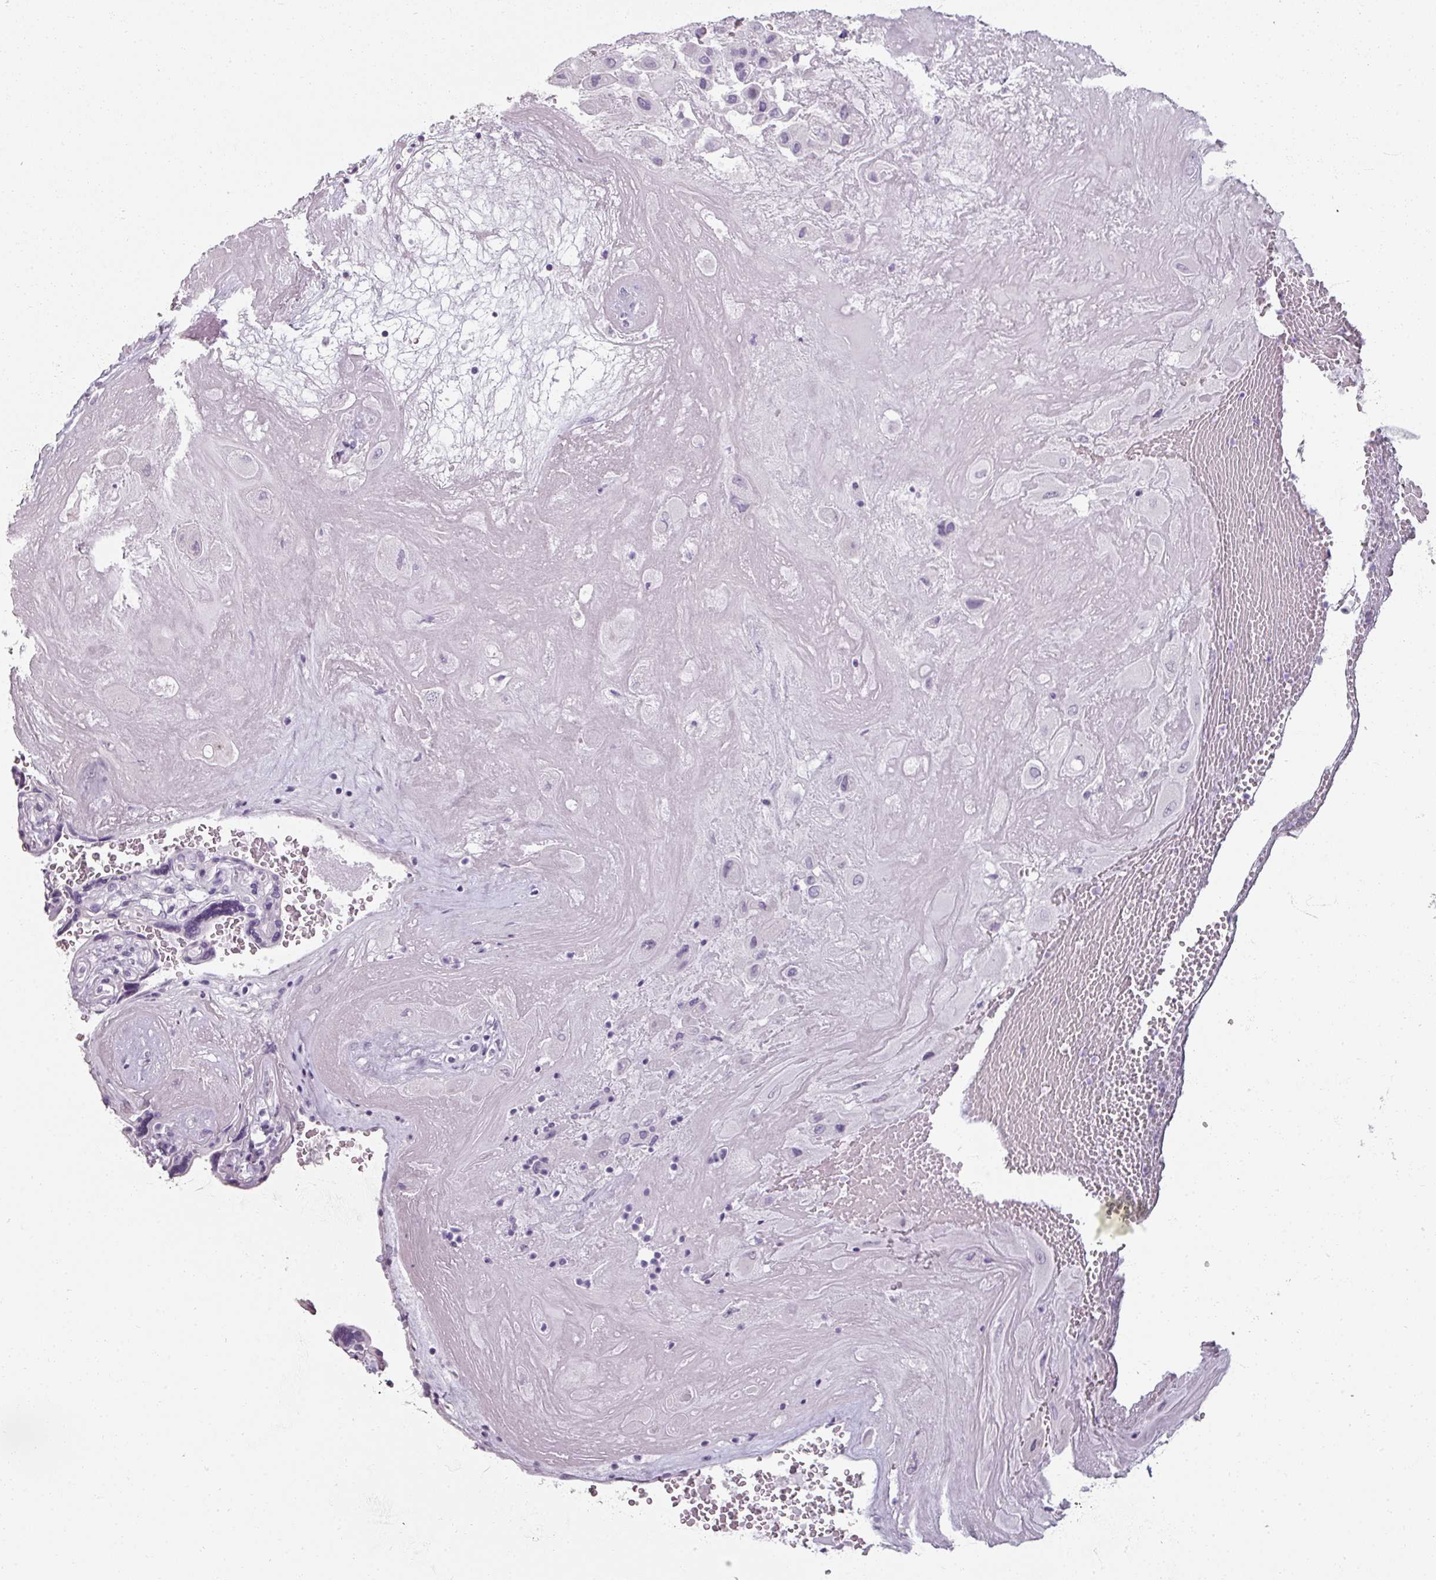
{"staining": {"intensity": "negative", "quantity": "none", "location": "none"}, "tissue": "placenta", "cell_type": "Decidual cells", "image_type": "normal", "snomed": [{"axis": "morphology", "description": "Normal tissue, NOS"}, {"axis": "topography", "description": "Placenta"}], "caption": "DAB (3,3'-diaminobenzidine) immunohistochemical staining of unremarkable human placenta demonstrates no significant staining in decidual cells.", "gene": "REG3A", "patient": {"sex": "female", "age": 32}}